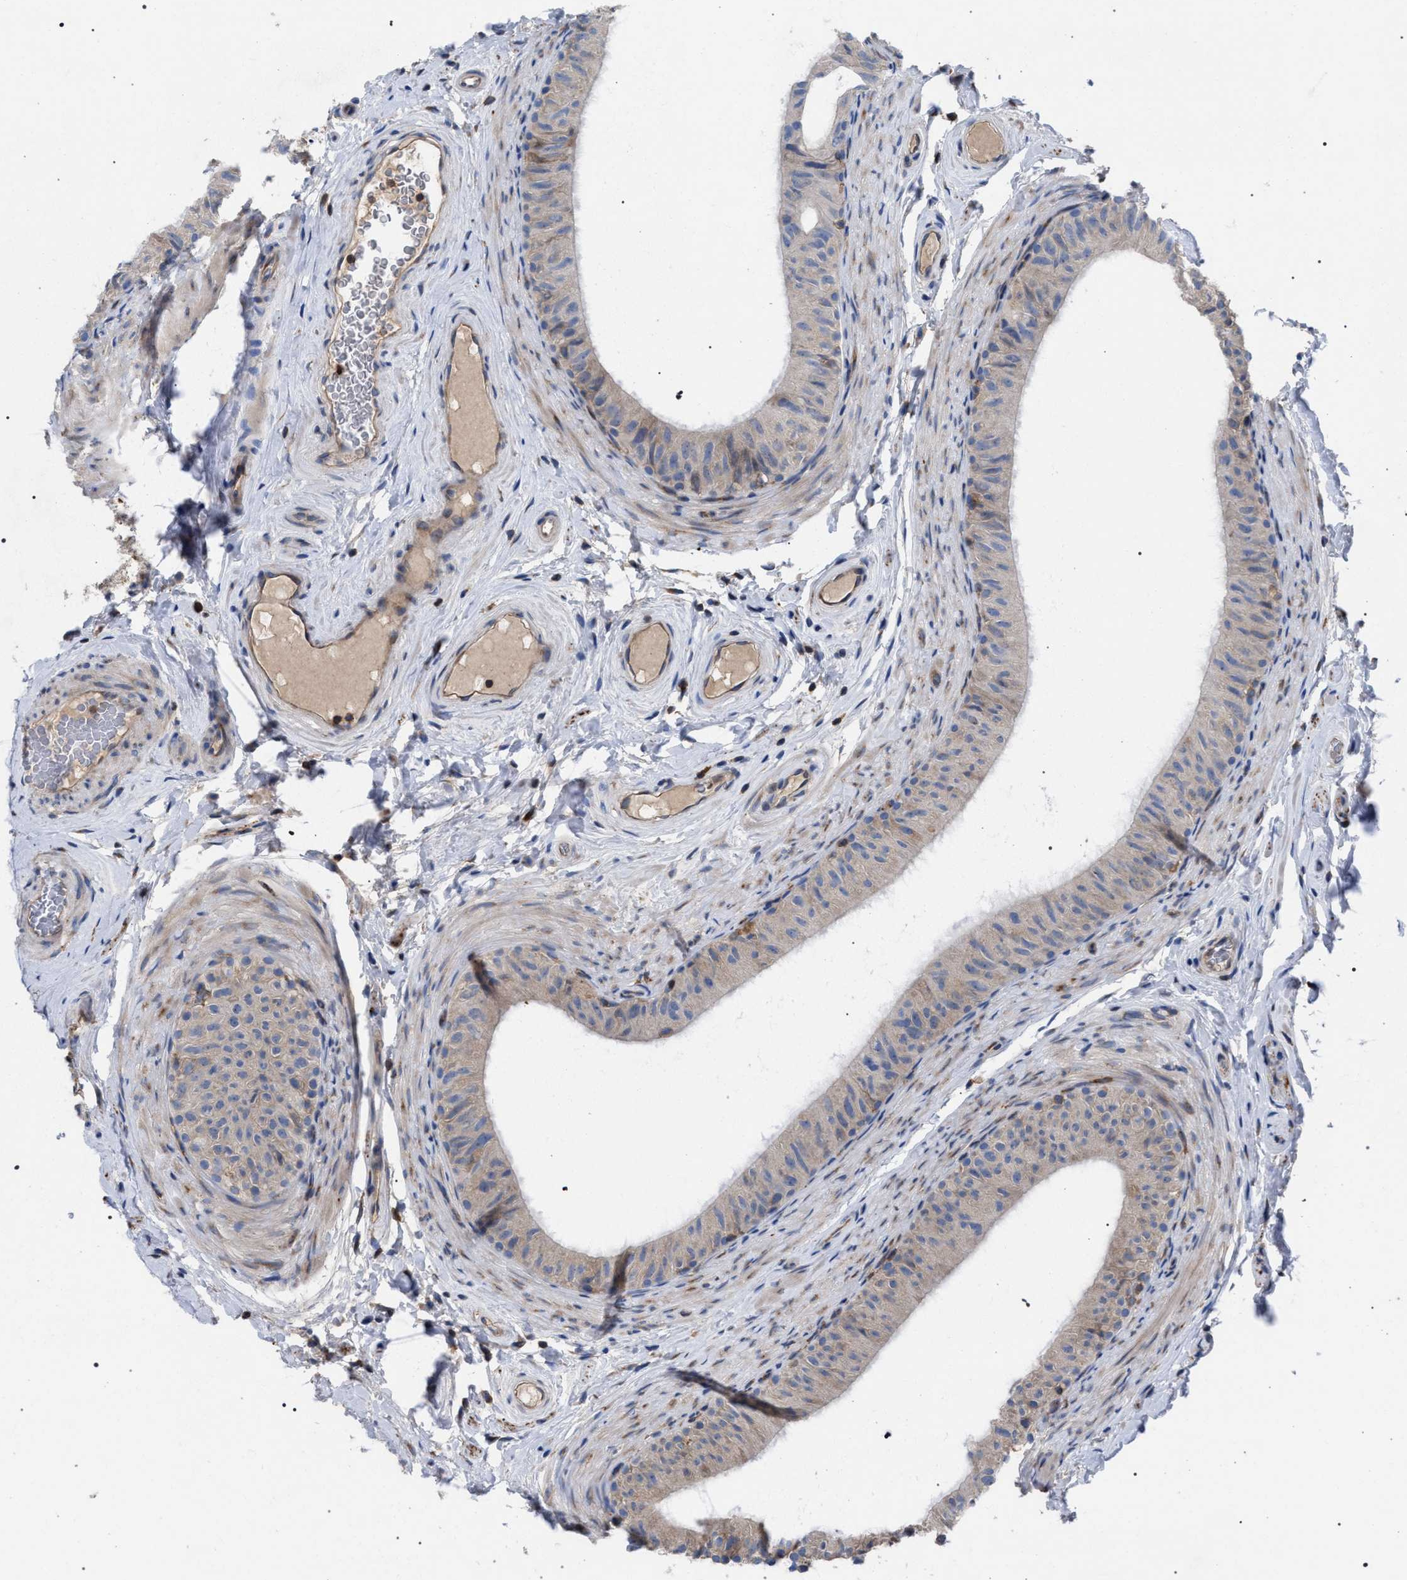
{"staining": {"intensity": "weak", "quantity": "<25%", "location": "cytoplasmic/membranous"}, "tissue": "epididymis", "cell_type": "Glandular cells", "image_type": "normal", "snomed": [{"axis": "morphology", "description": "Normal tissue, NOS"}, {"axis": "topography", "description": "Epididymis"}], "caption": "This histopathology image is of unremarkable epididymis stained with immunohistochemistry to label a protein in brown with the nuclei are counter-stained blue. There is no staining in glandular cells.", "gene": "CDR2L", "patient": {"sex": "male", "age": 34}}